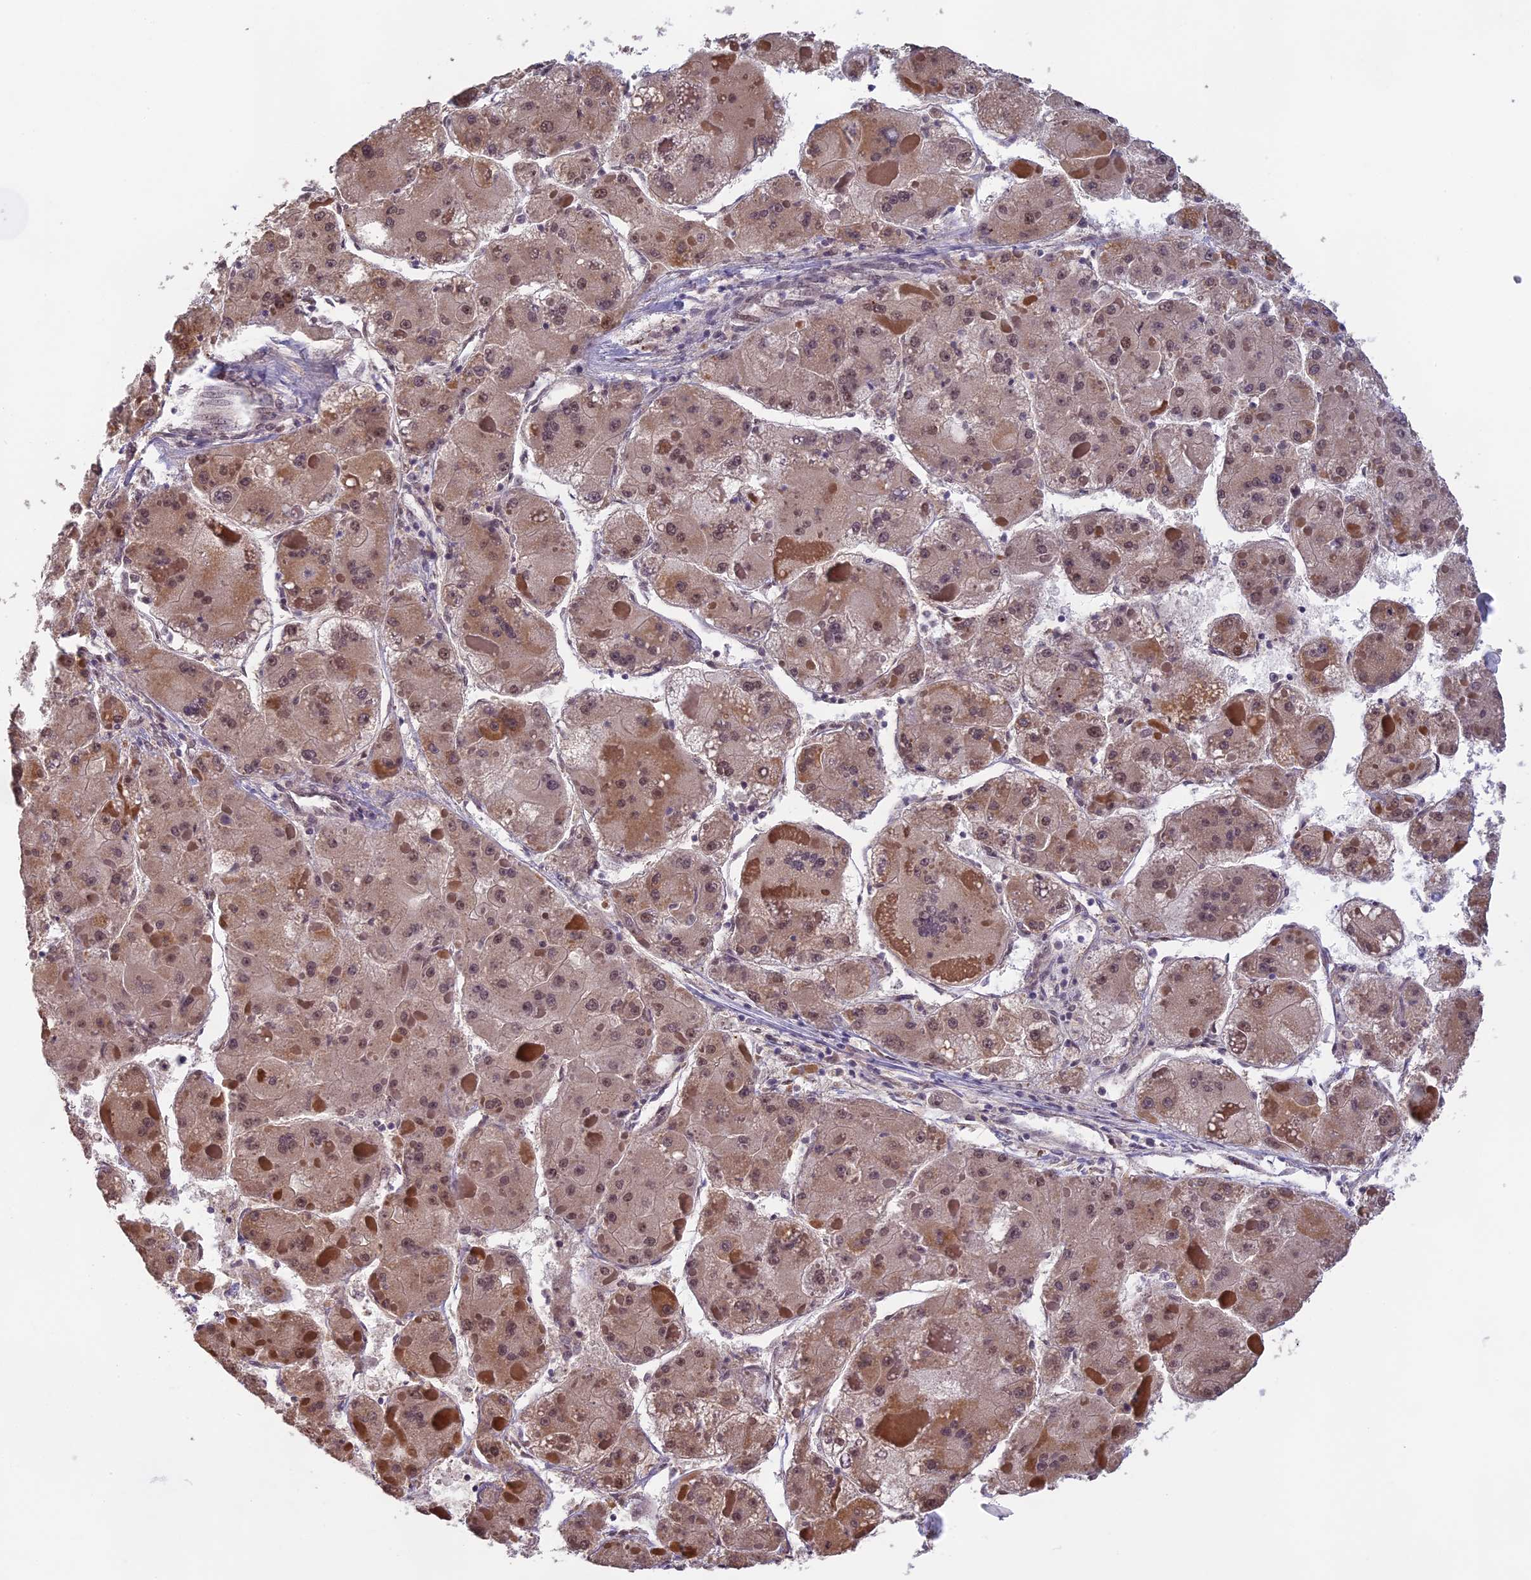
{"staining": {"intensity": "weak", "quantity": ">75%", "location": "cytoplasmic/membranous,nuclear"}, "tissue": "liver cancer", "cell_type": "Tumor cells", "image_type": "cancer", "snomed": [{"axis": "morphology", "description": "Carcinoma, Hepatocellular, NOS"}, {"axis": "topography", "description": "Liver"}], "caption": "The immunohistochemical stain labels weak cytoplasmic/membranous and nuclear positivity in tumor cells of liver cancer tissue.", "gene": "MORF4L1", "patient": {"sex": "female", "age": 73}}